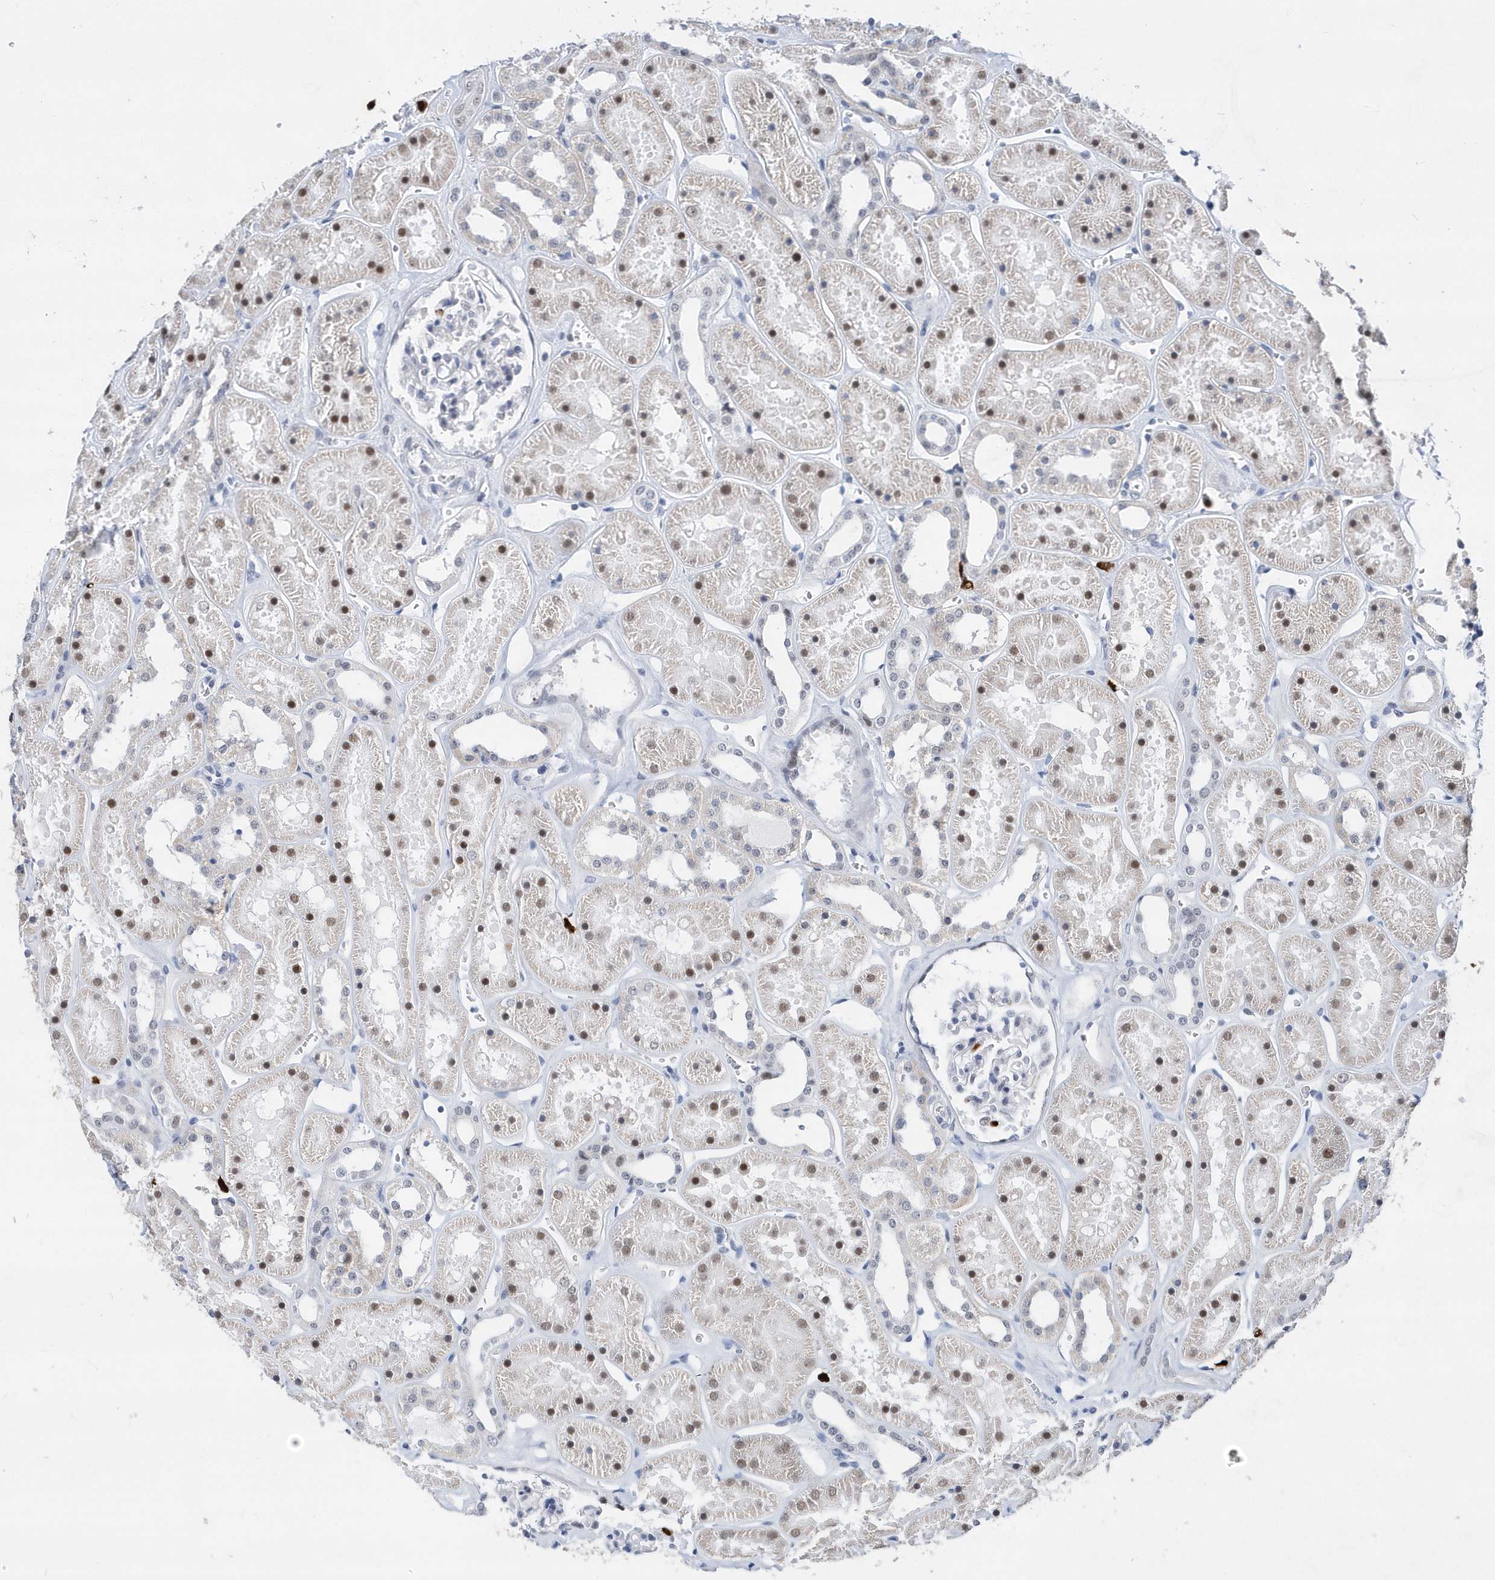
{"staining": {"intensity": "negative", "quantity": "none", "location": "none"}, "tissue": "kidney", "cell_type": "Cells in glomeruli", "image_type": "normal", "snomed": [{"axis": "morphology", "description": "Normal tissue, NOS"}, {"axis": "topography", "description": "Kidney"}], "caption": "There is no significant positivity in cells in glomeruli of kidney. Nuclei are stained in blue.", "gene": "RPP30", "patient": {"sex": "female", "age": 41}}